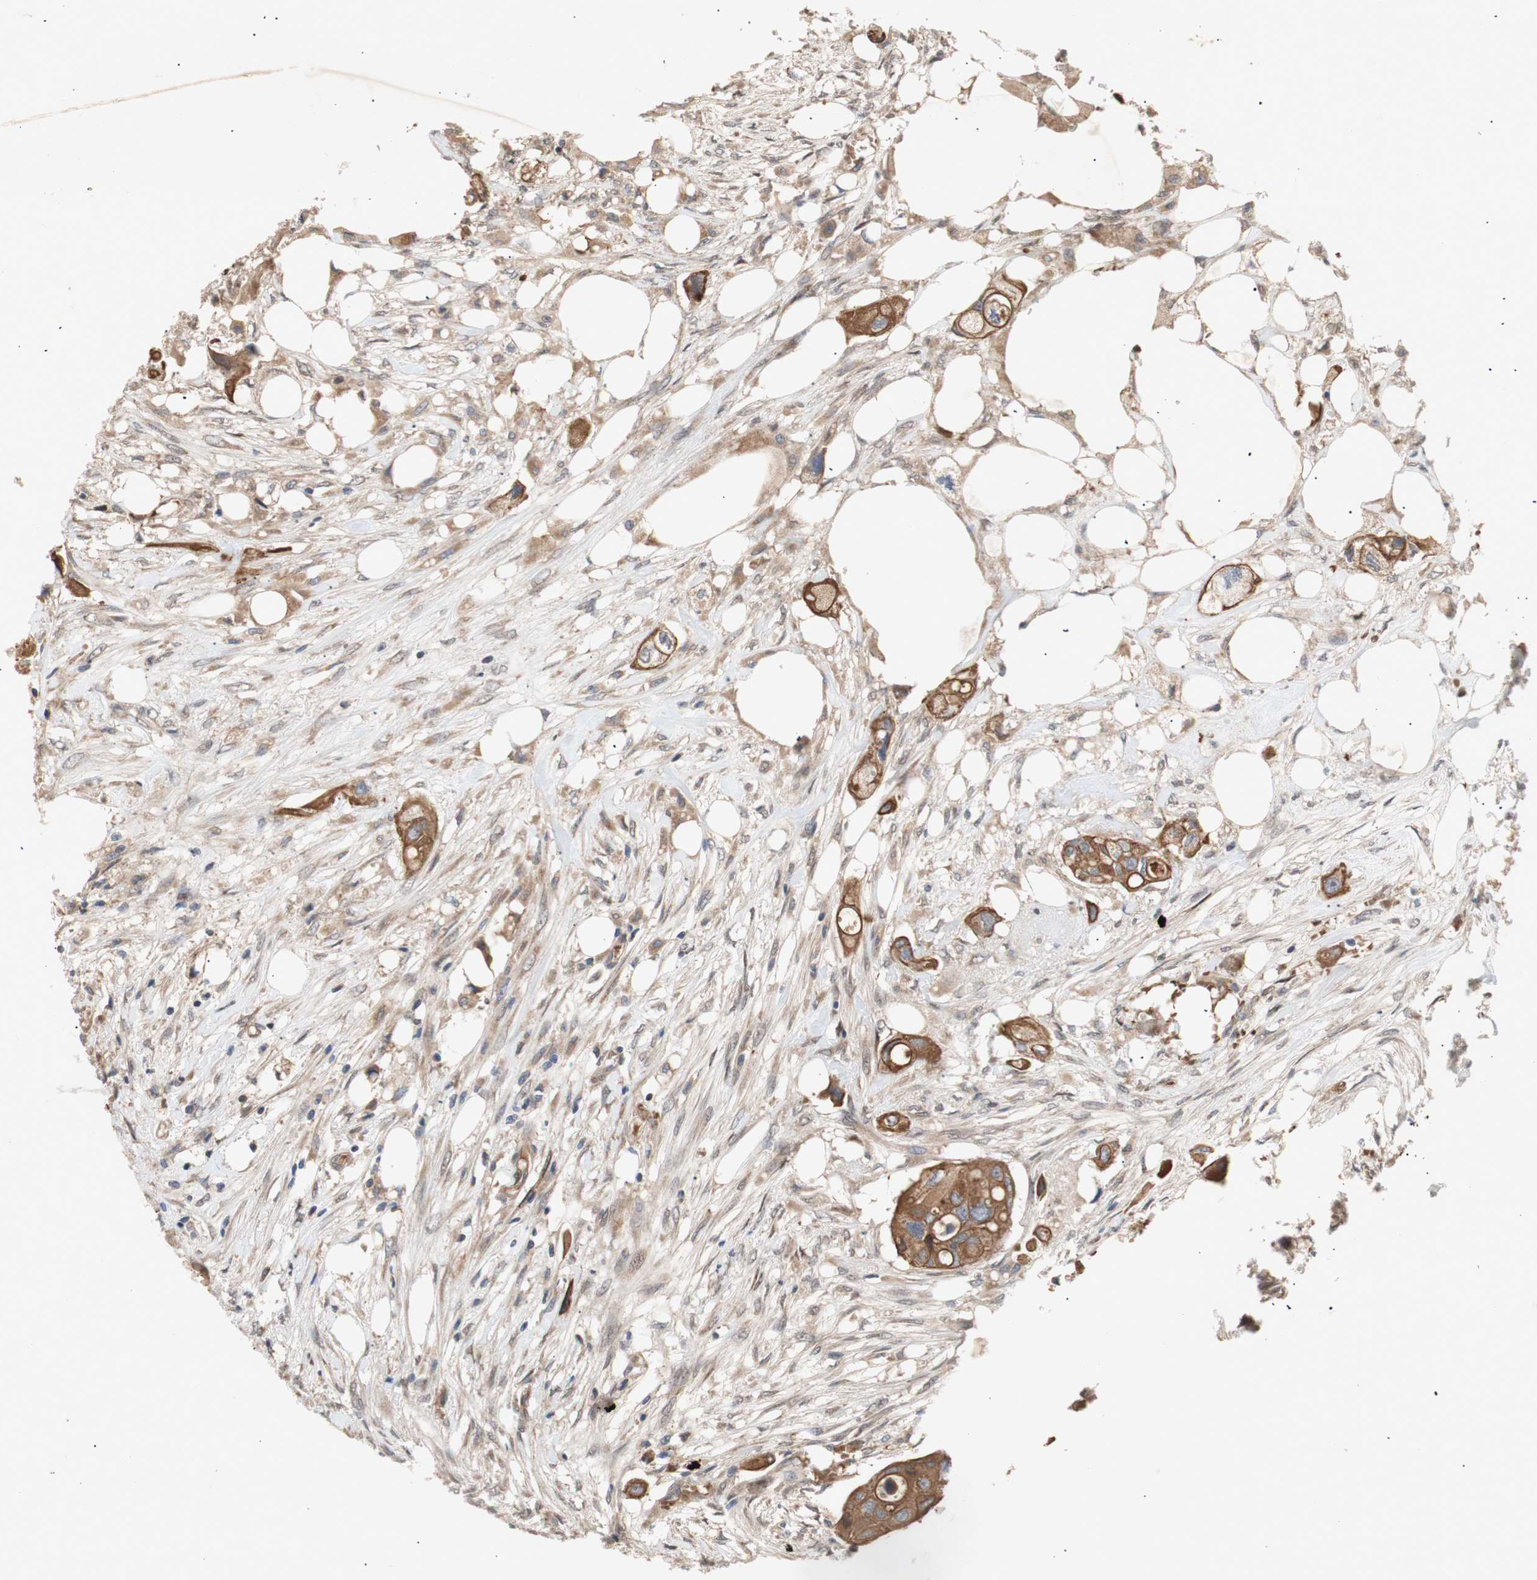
{"staining": {"intensity": "moderate", "quantity": ">75%", "location": "cytoplasmic/membranous"}, "tissue": "colorectal cancer", "cell_type": "Tumor cells", "image_type": "cancer", "snomed": [{"axis": "morphology", "description": "Adenocarcinoma, NOS"}, {"axis": "topography", "description": "Colon"}], "caption": "Colorectal adenocarcinoma stained with immunohistochemistry shows moderate cytoplasmic/membranous staining in approximately >75% of tumor cells.", "gene": "PKN1", "patient": {"sex": "female", "age": 57}}